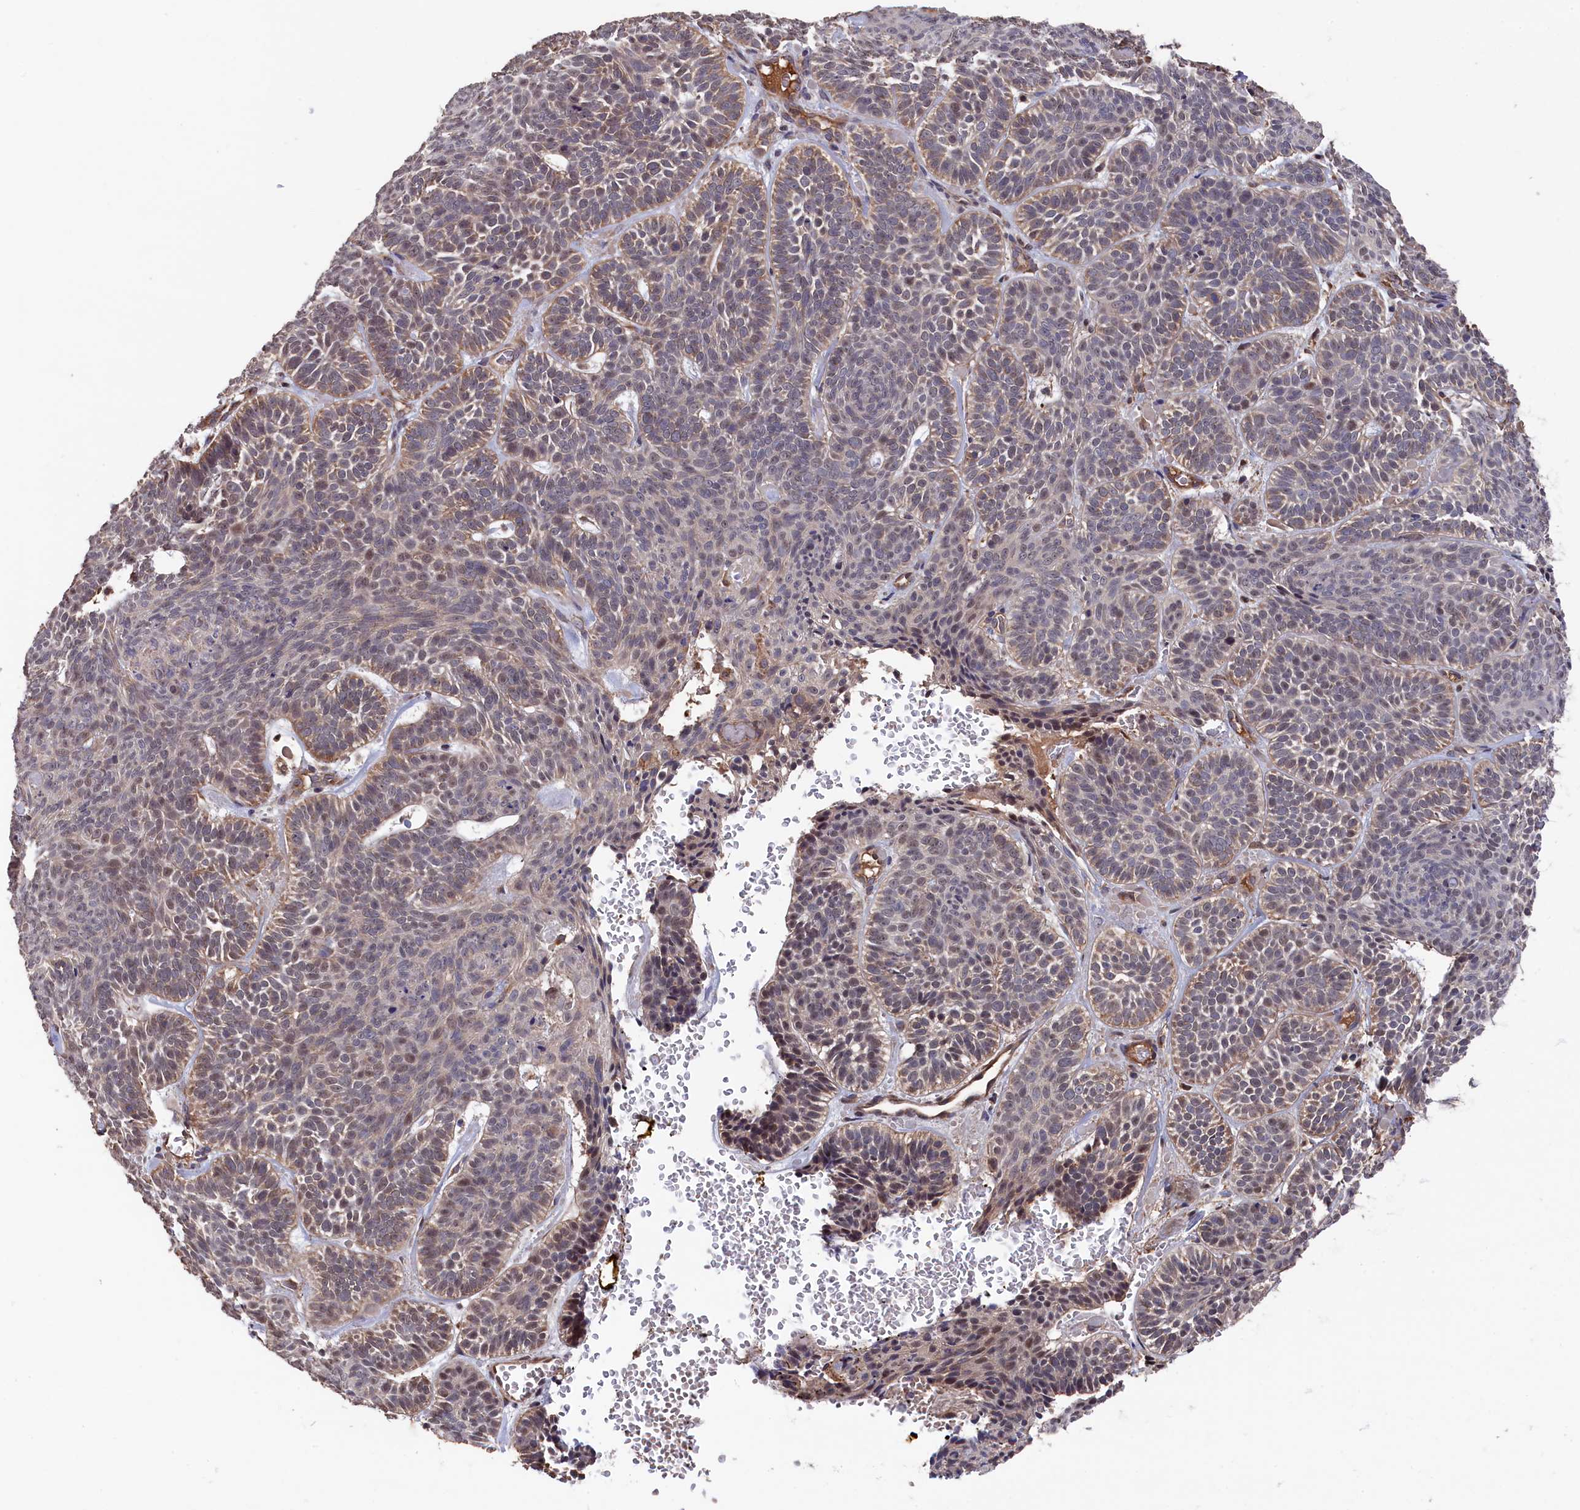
{"staining": {"intensity": "weak", "quantity": "25%-75%", "location": "cytoplasmic/membranous"}, "tissue": "skin cancer", "cell_type": "Tumor cells", "image_type": "cancer", "snomed": [{"axis": "morphology", "description": "Basal cell carcinoma"}, {"axis": "topography", "description": "Skin"}], "caption": "Human skin cancer (basal cell carcinoma) stained for a protein (brown) displays weak cytoplasmic/membranous positive expression in about 25%-75% of tumor cells.", "gene": "SLC12A4", "patient": {"sex": "male", "age": 85}}